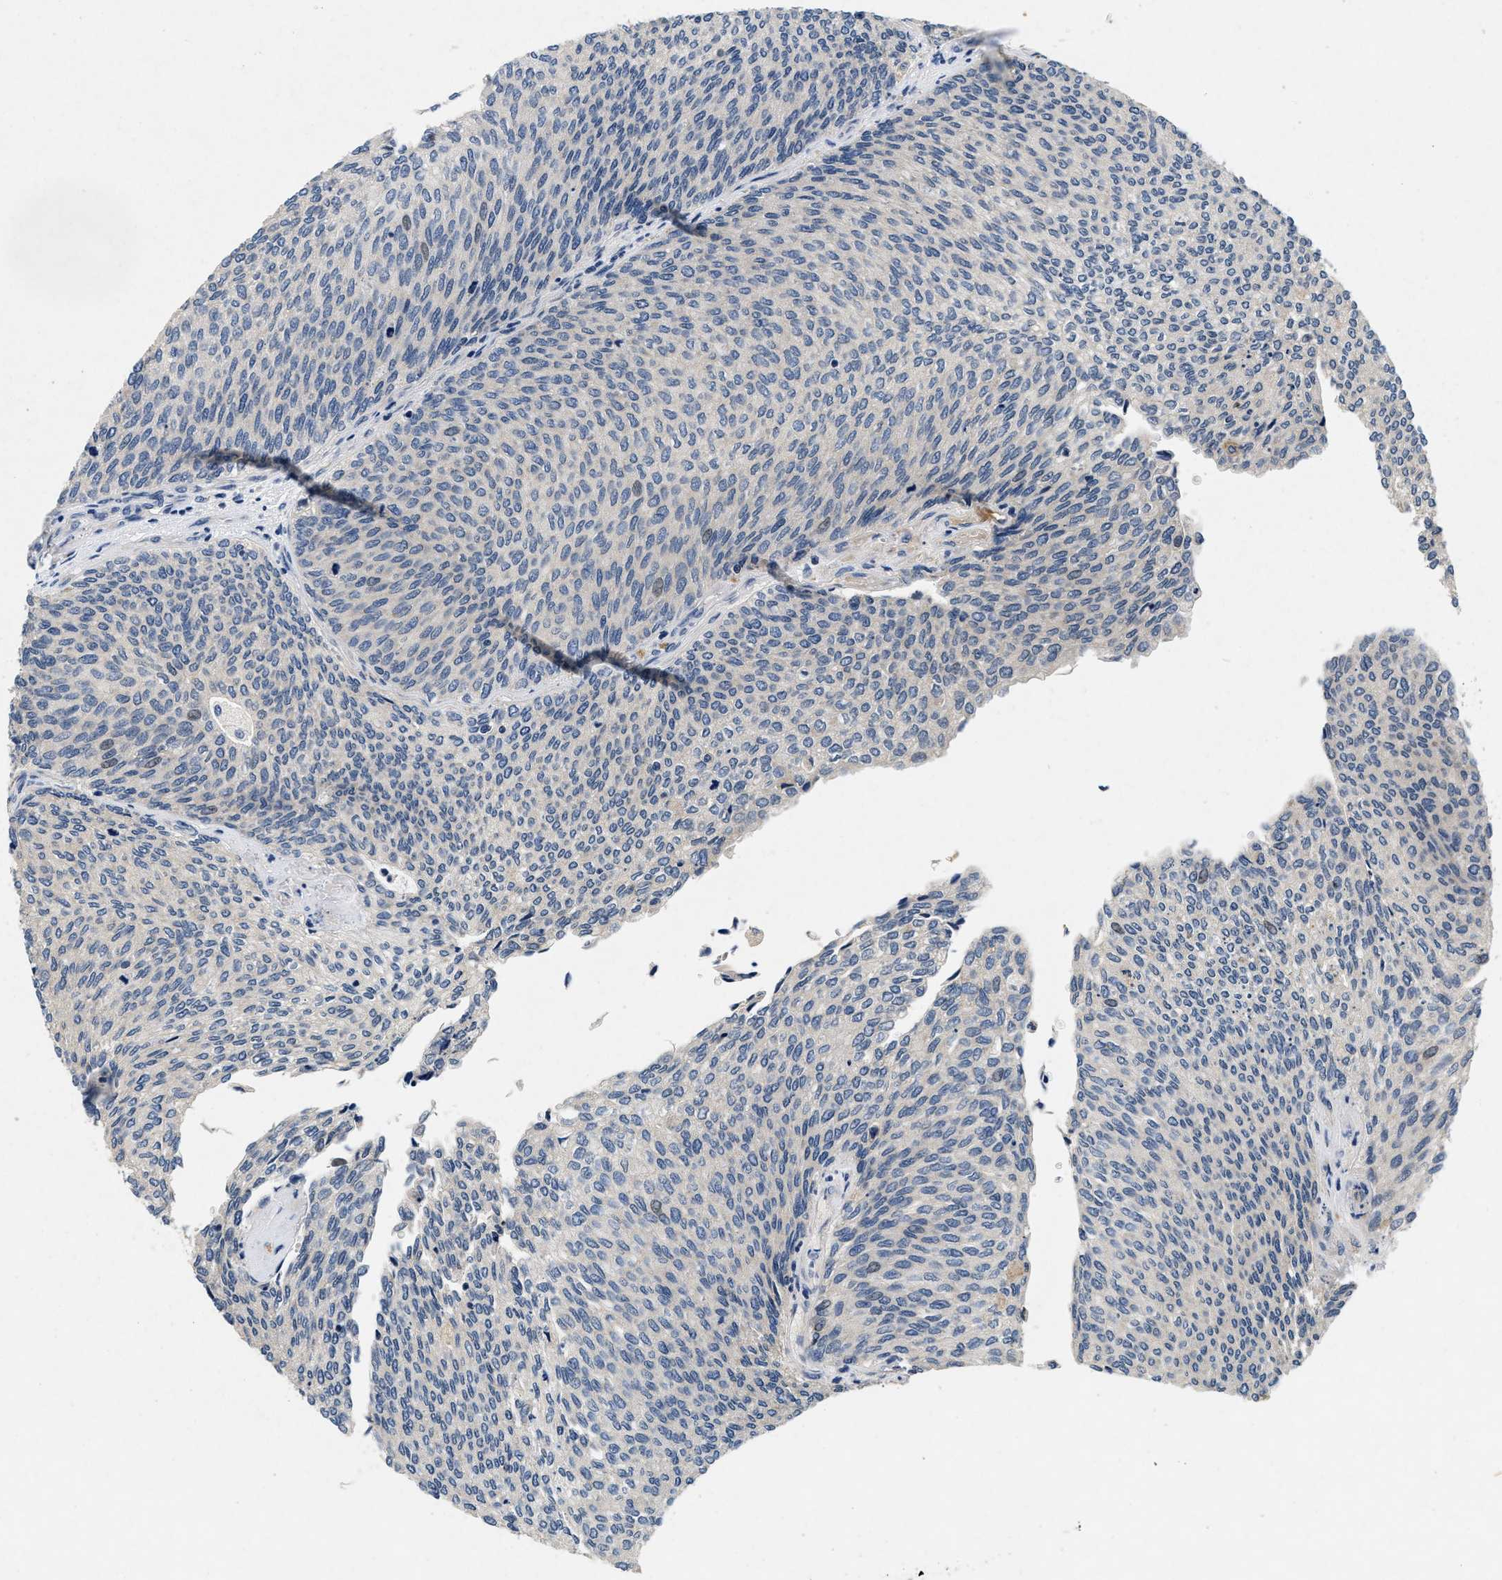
{"staining": {"intensity": "negative", "quantity": "none", "location": "none"}, "tissue": "urothelial cancer", "cell_type": "Tumor cells", "image_type": "cancer", "snomed": [{"axis": "morphology", "description": "Urothelial carcinoma, Low grade"}, {"axis": "topography", "description": "Urinary bladder"}], "caption": "There is no significant expression in tumor cells of urothelial cancer.", "gene": "PDP1", "patient": {"sex": "female", "age": 79}}